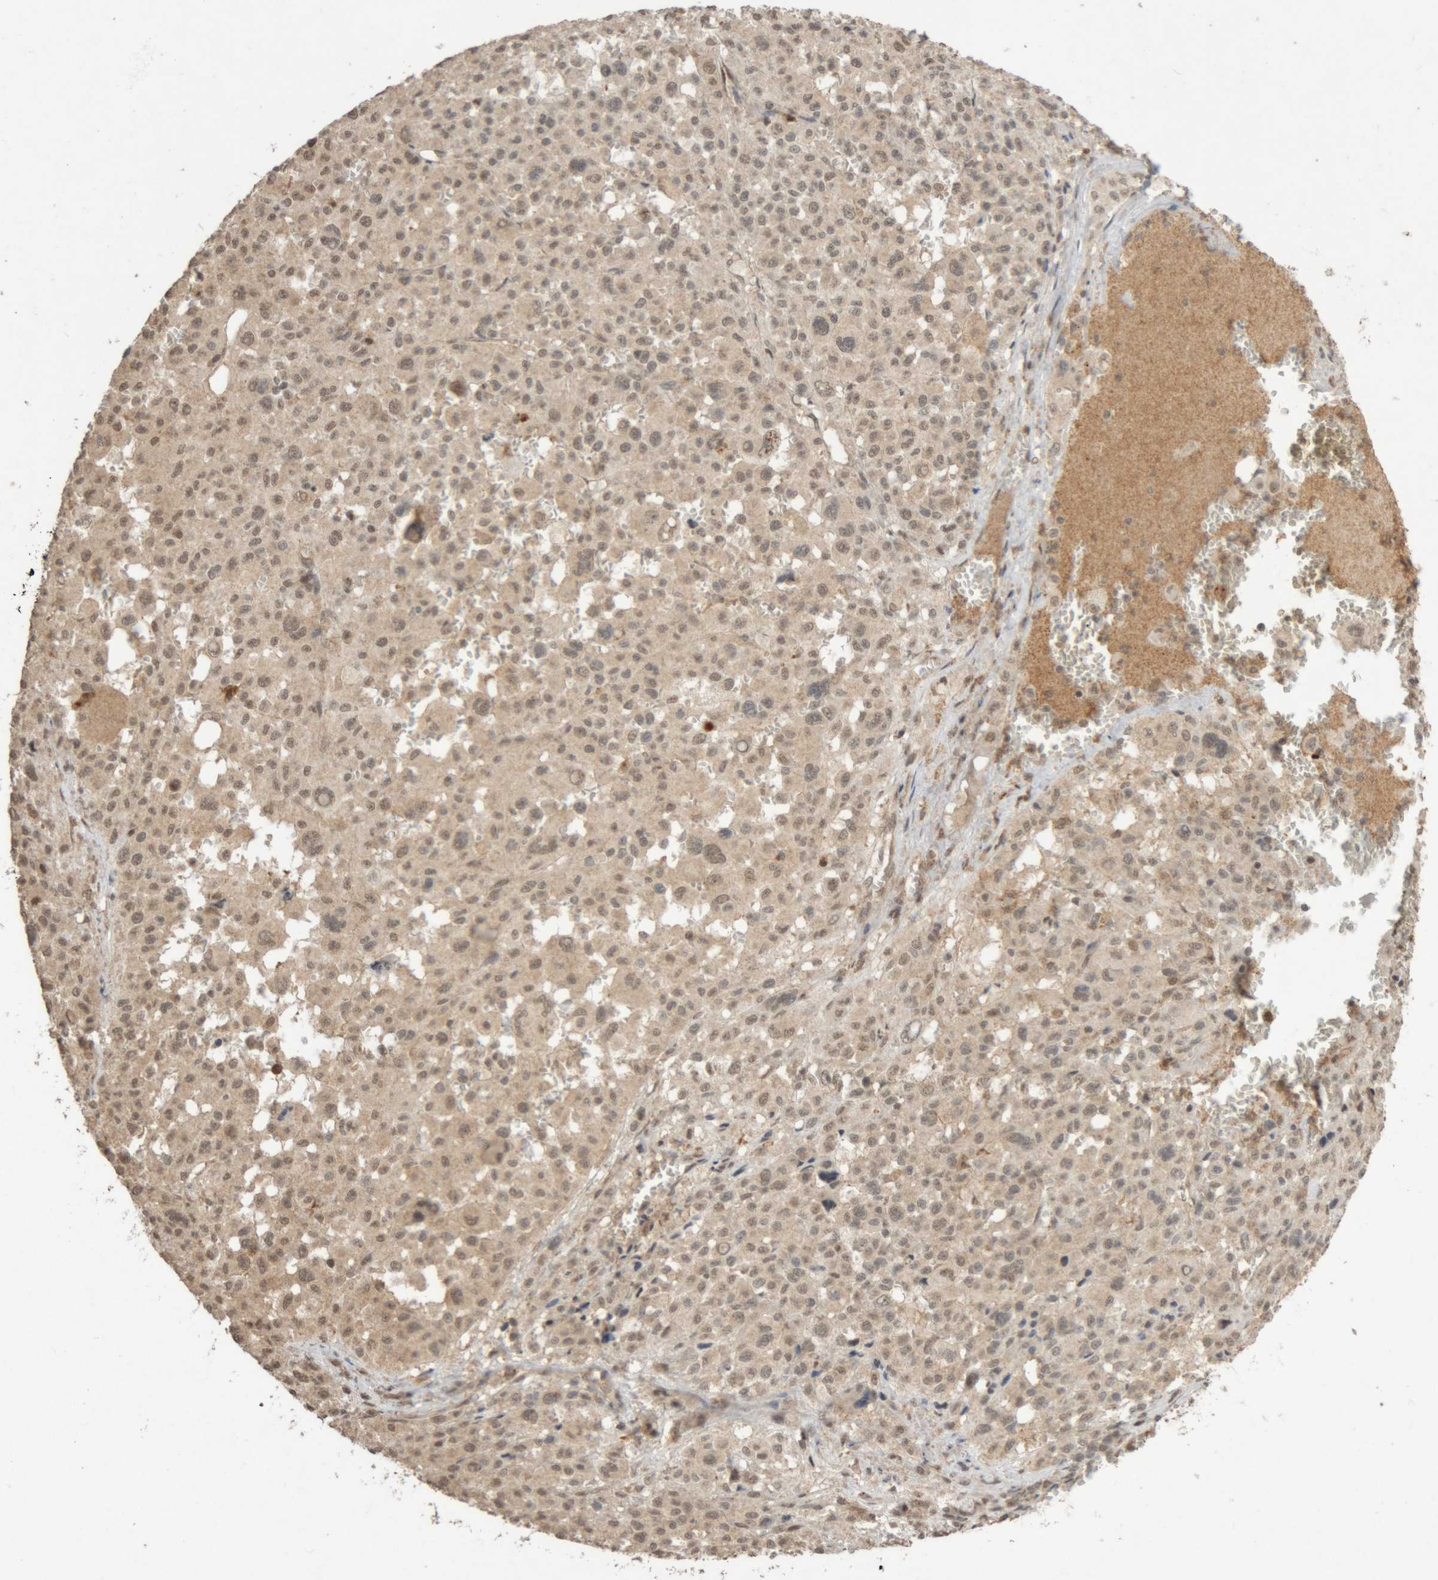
{"staining": {"intensity": "weak", "quantity": "25%-75%", "location": "cytoplasmic/membranous,nuclear"}, "tissue": "melanoma", "cell_type": "Tumor cells", "image_type": "cancer", "snomed": [{"axis": "morphology", "description": "Malignant melanoma, Metastatic site"}, {"axis": "topography", "description": "Skin"}], "caption": "High-power microscopy captured an IHC photomicrograph of melanoma, revealing weak cytoplasmic/membranous and nuclear positivity in about 25%-75% of tumor cells. (DAB (3,3'-diaminobenzidine) IHC with brightfield microscopy, high magnification).", "gene": "KEAP1", "patient": {"sex": "female", "age": 74}}